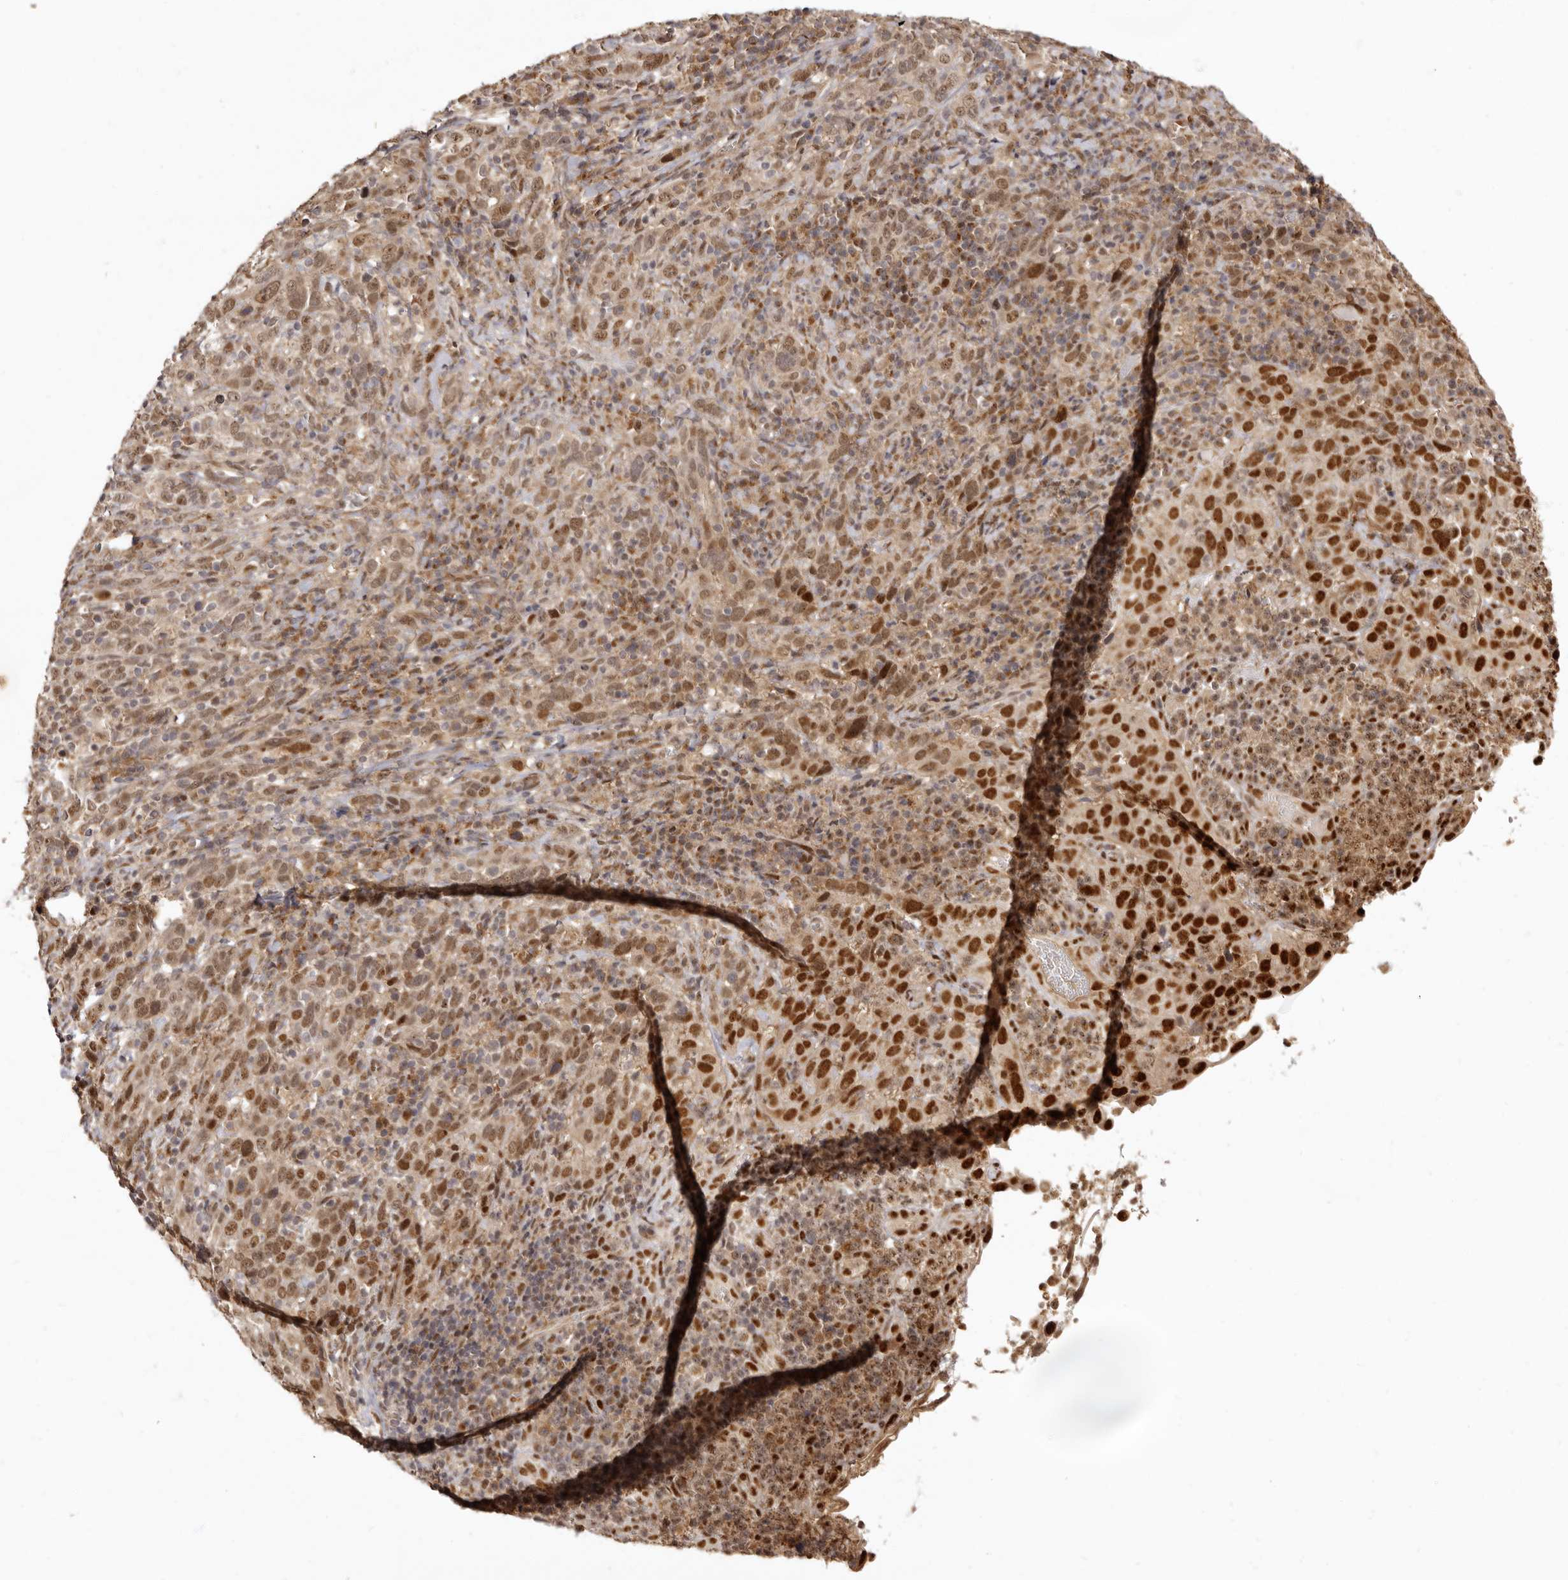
{"staining": {"intensity": "strong", "quantity": ">75%", "location": "cytoplasmic/membranous,nuclear"}, "tissue": "cervical cancer", "cell_type": "Tumor cells", "image_type": "cancer", "snomed": [{"axis": "morphology", "description": "Squamous cell carcinoma, NOS"}, {"axis": "topography", "description": "Cervix"}], "caption": "Cervical cancer stained with a brown dye demonstrates strong cytoplasmic/membranous and nuclear positive staining in approximately >75% of tumor cells.", "gene": "ZNF326", "patient": {"sex": "female", "age": 46}}